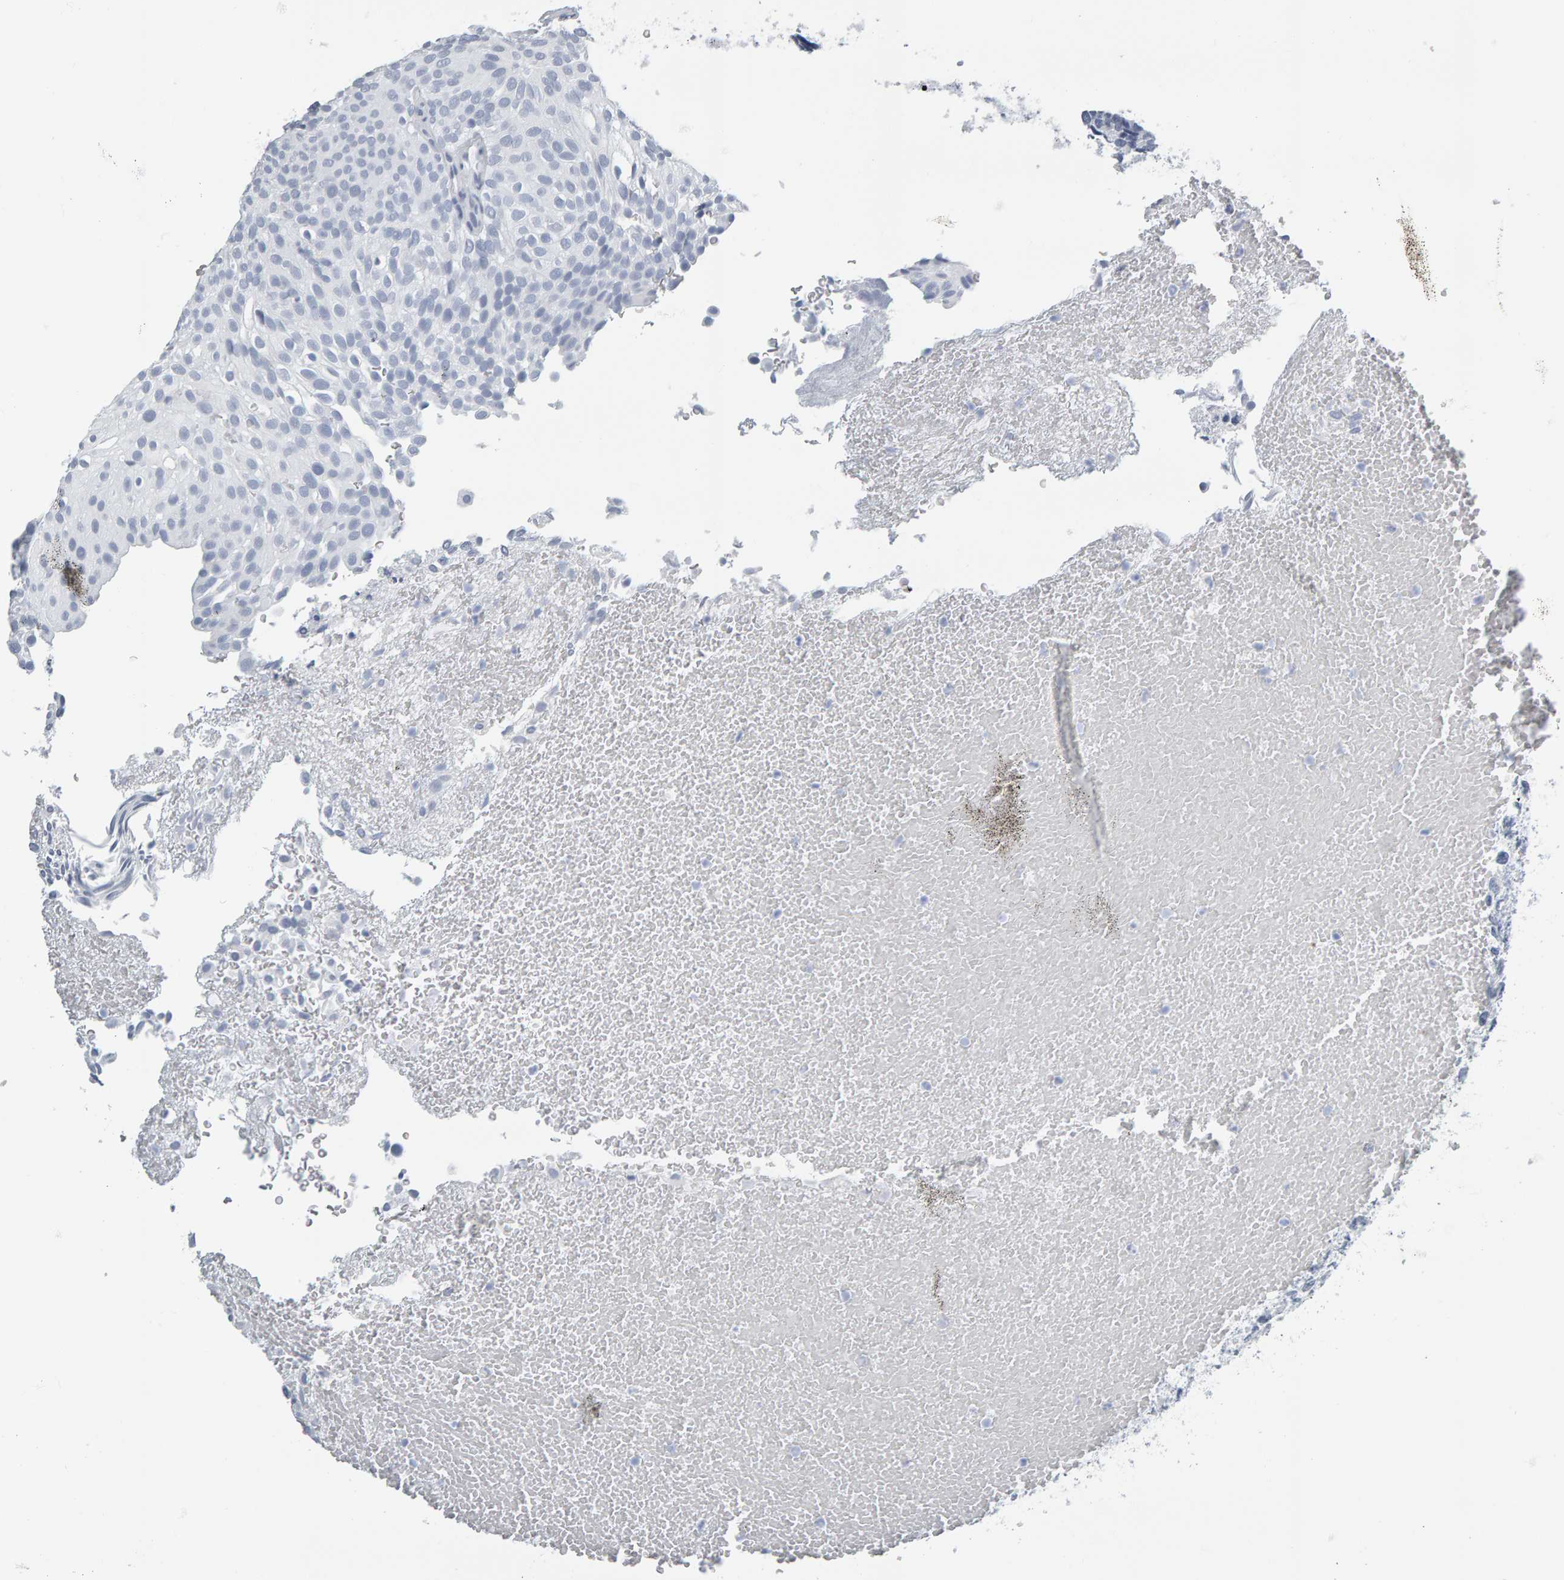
{"staining": {"intensity": "negative", "quantity": "none", "location": "none"}, "tissue": "urothelial cancer", "cell_type": "Tumor cells", "image_type": "cancer", "snomed": [{"axis": "morphology", "description": "Urothelial carcinoma, Low grade"}, {"axis": "topography", "description": "Urinary bladder"}], "caption": "The IHC image has no significant positivity in tumor cells of urothelial cancer tissue.", "gene": "SPACA3", "patient": {"sex": "male", "age": 78}}